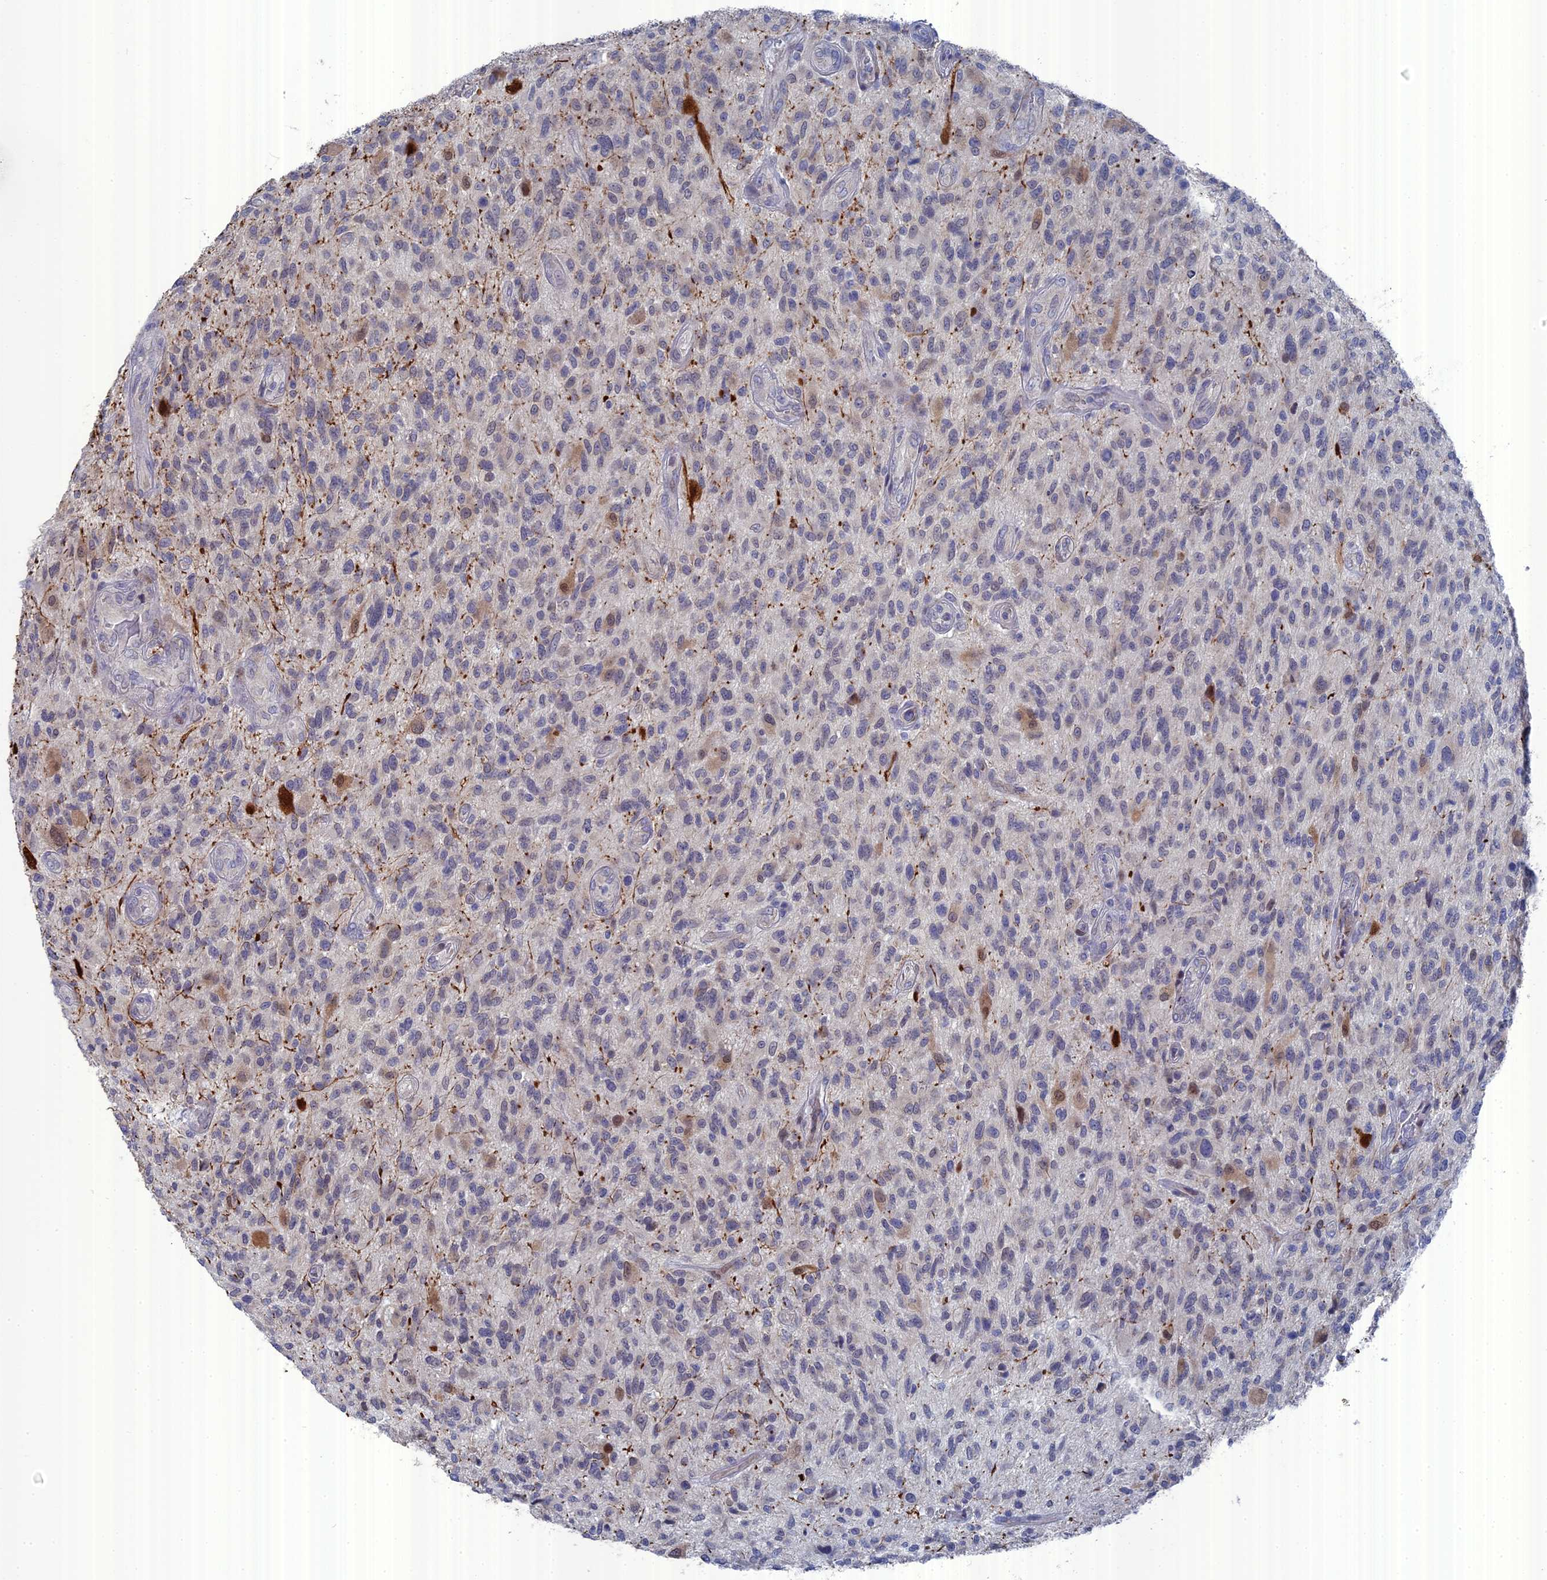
{"staining": {"intensity": "negative", "quantity": "none", "location": "none"}, "tissue": "glioma", "cell_type": "Tumor cells", "image_type": "cancer", "snomed": [{"axis": "morphology", "description": "Glioma, malignant, High grade"}, {"axis": "topography", "description": "Brain"}], "caption": "High magnification brightfield microscopy of malignant high-grade glioma stained with DAB (brown) and counterstained with hematoxylin (blue): tumor cells show no significant positivity.", "gene": "TMEM161A", "patient": {"sex": "male", "age": 47}}